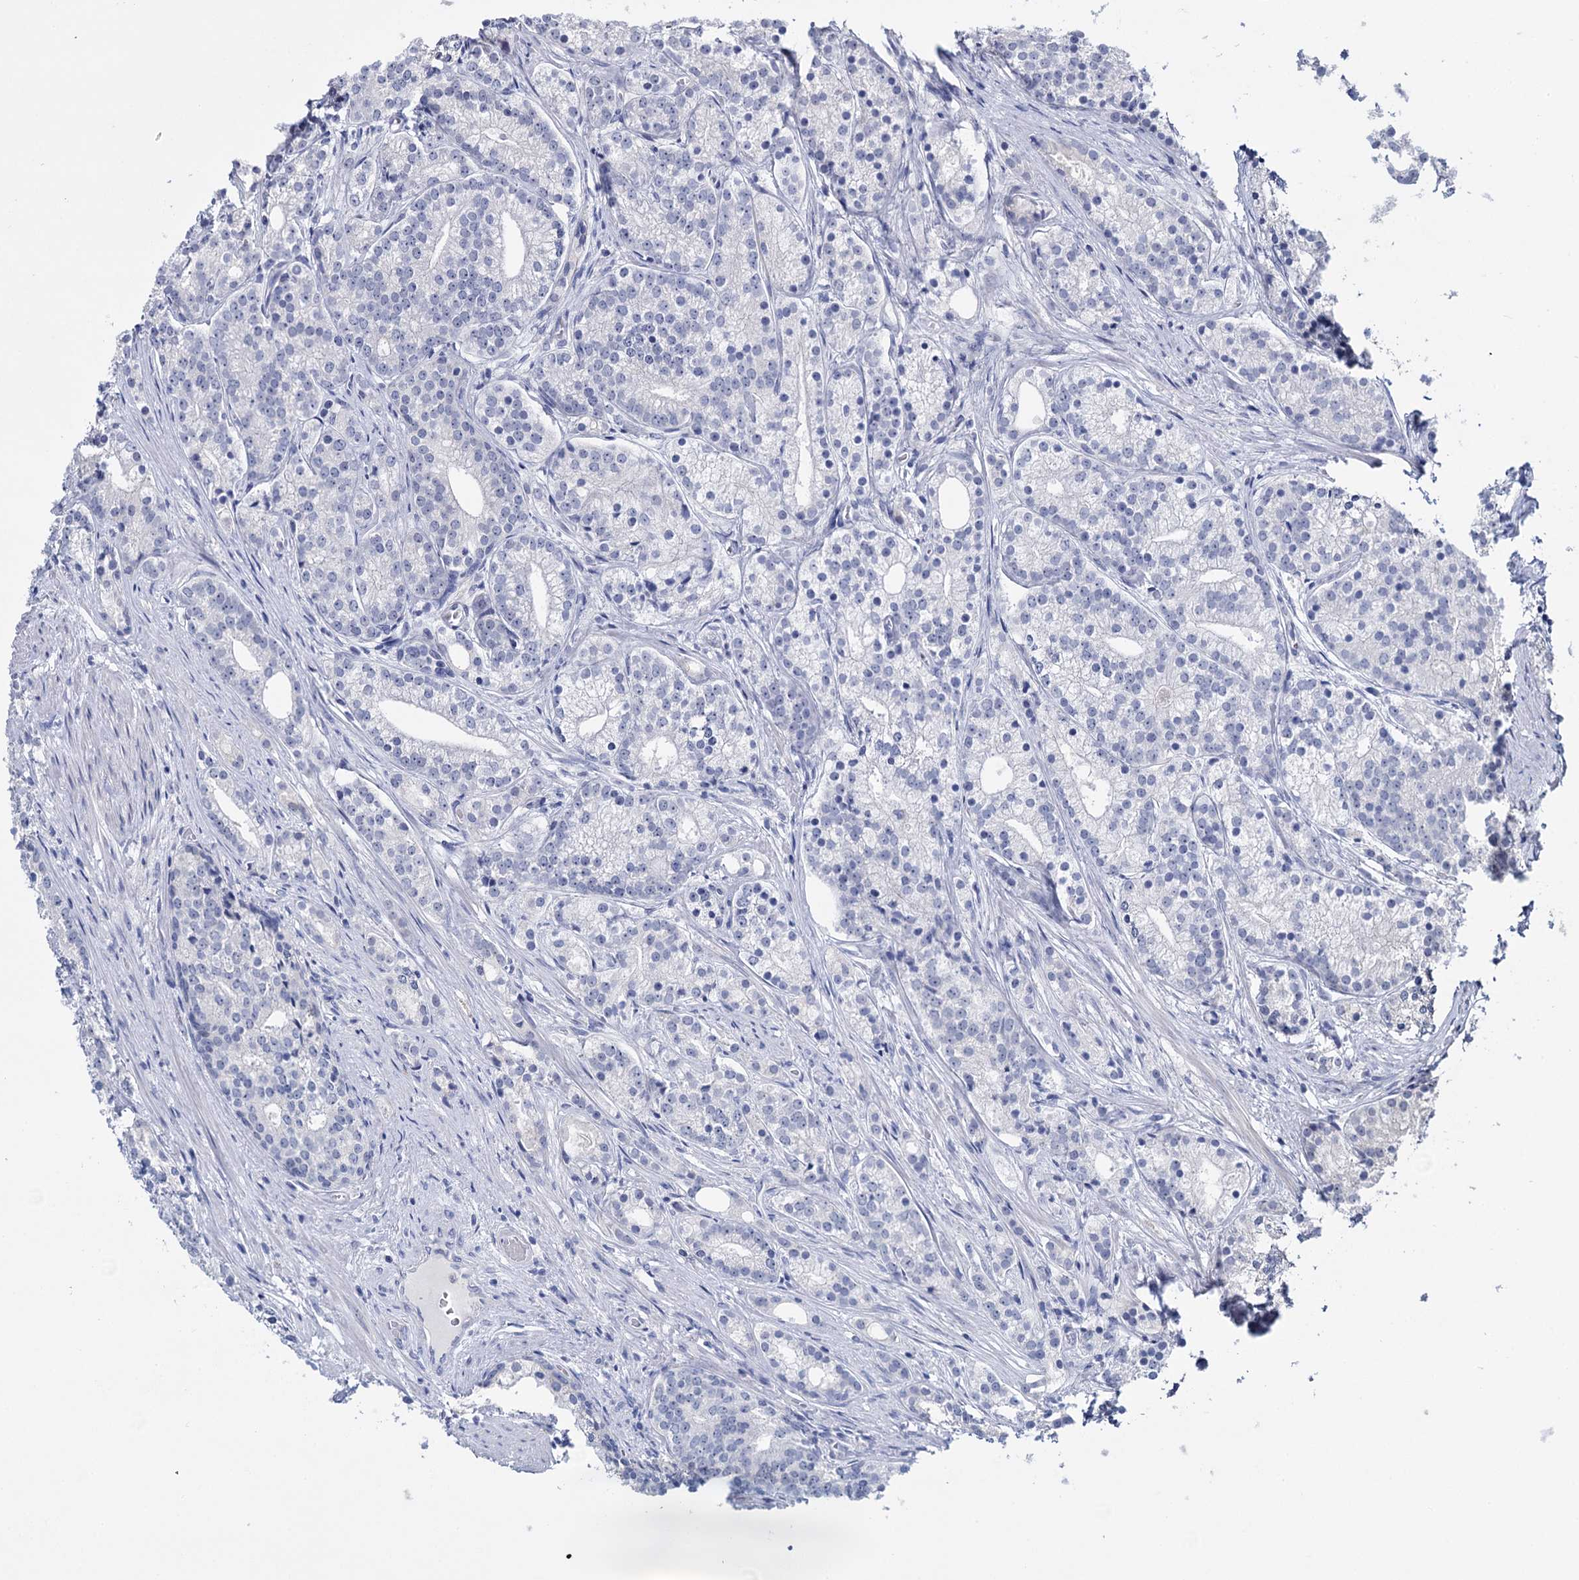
{"staining": {"intensity": "negative", "quantity": "none", "location": "none"}, "tissue": "prostate cancer", "cell_type": "Tumor cells", "image_type": "cancer", "snomed": [{"axis": "morphology", "description": "Adenocarcinoma, Low grade"}, {"axis": "topography", "description": "Prostate"}], "caption": "IHC photomicrograph of human prostate adenocarcinoma (low-grade) stained for a protein (brown), which exhibits no expression in tumor cells. Brightfield microscopy of immunohistochemistry (IHC) stained with DAB (3,3'-diaminobenzidine) (brown) and hematoxylin (blue), captured at high magnification.", "gene": "SFN", "patient": {"sex": "male", "age": 71}}